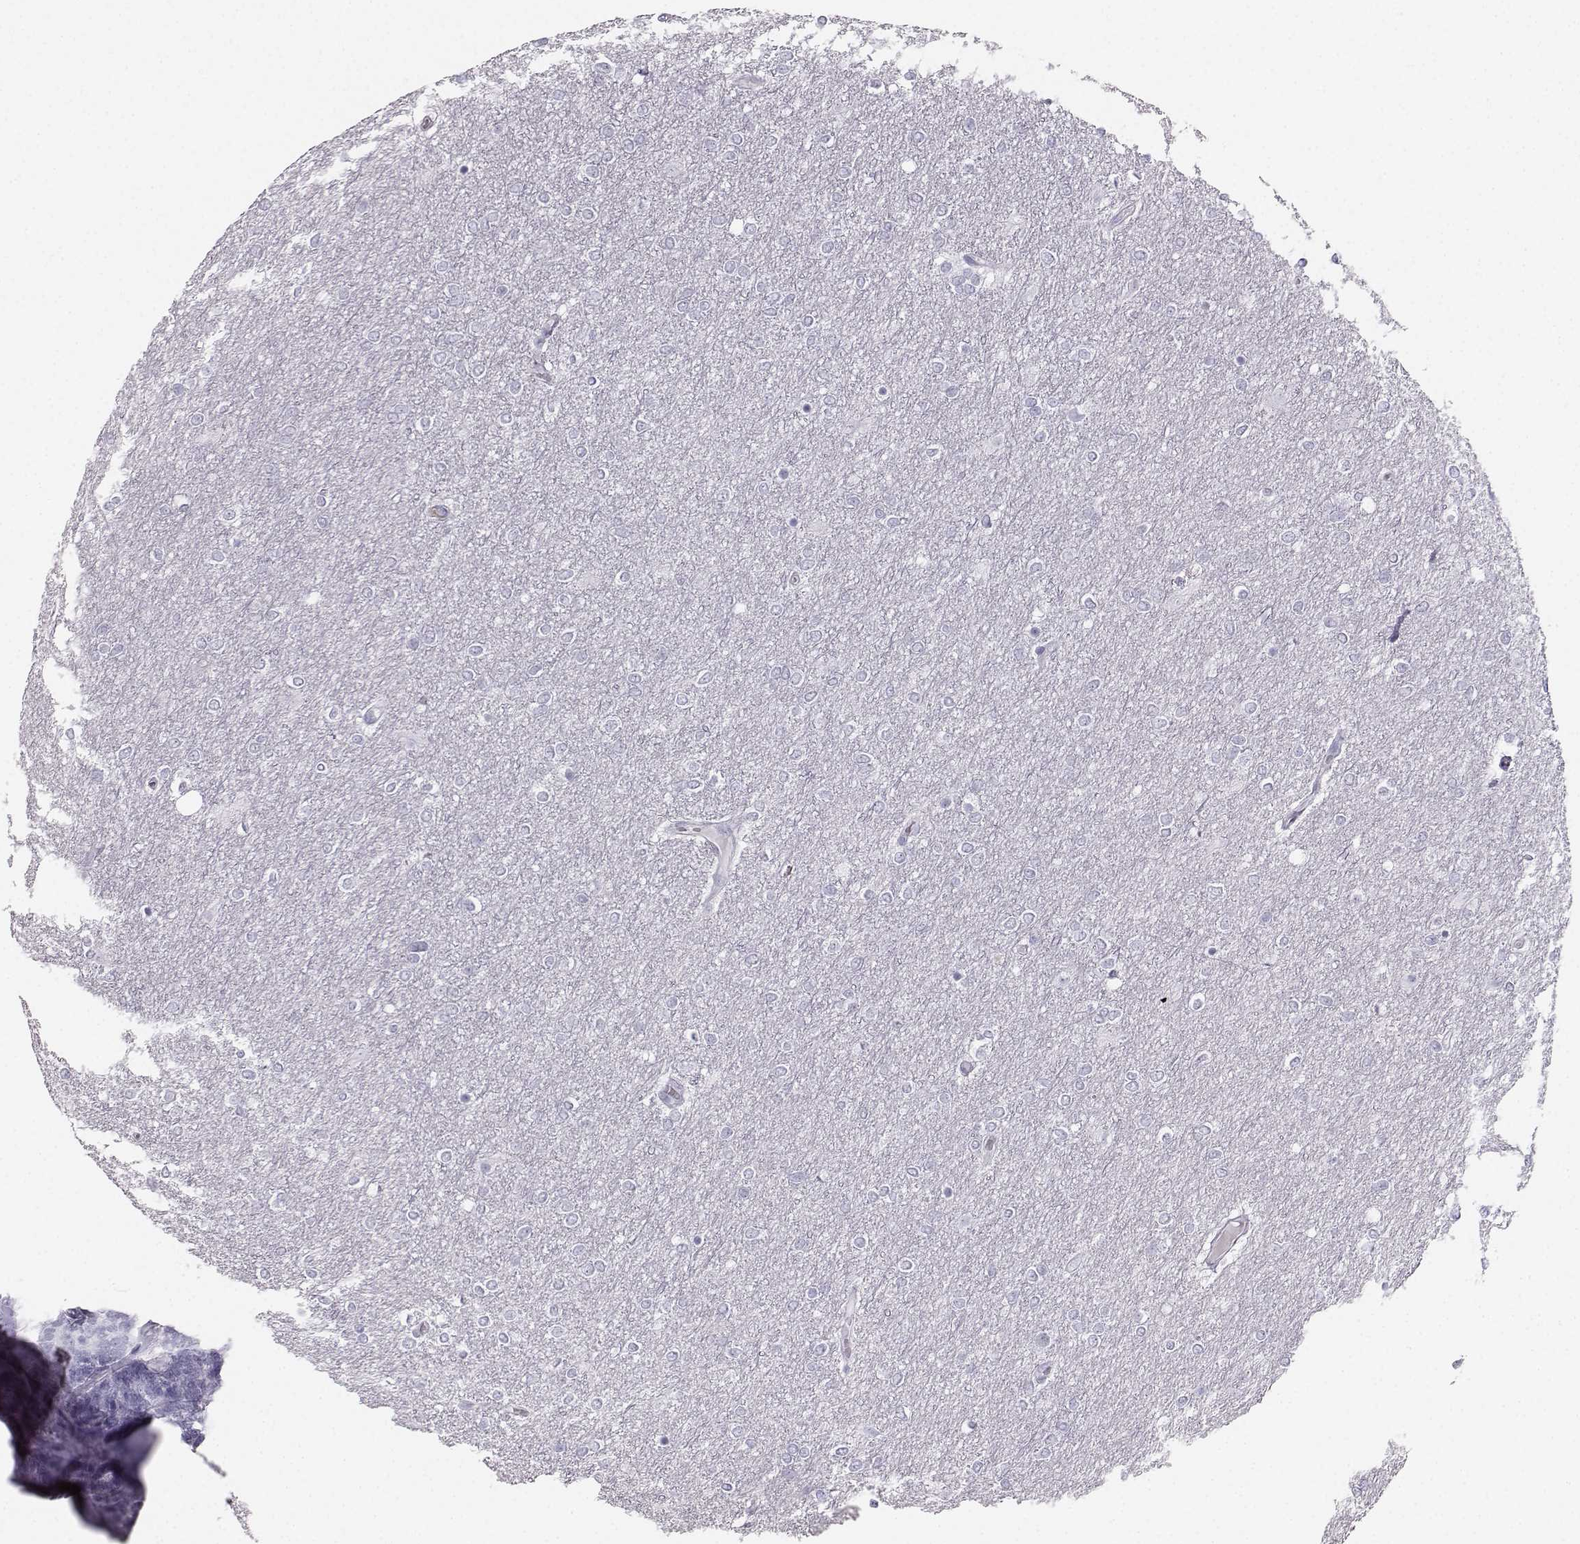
{"staining": {"intensity": "negative", "quantity": "none", "location": "none"}, "tissue": "glioma", "cell_type": "Tumor cells", "image_type": "cancer", "snomed": [{"axis": "morphology", "description": "Glioma, malignant, High grade"}, {"axis": "topography", "description": "Brain"}], "caption": "Immunohistochemical staining of human malignant high-grade glioma shows no significant positivity in tumor cells.", "gene": "CASR", "patient": {"sex": "female", "age": 61}}